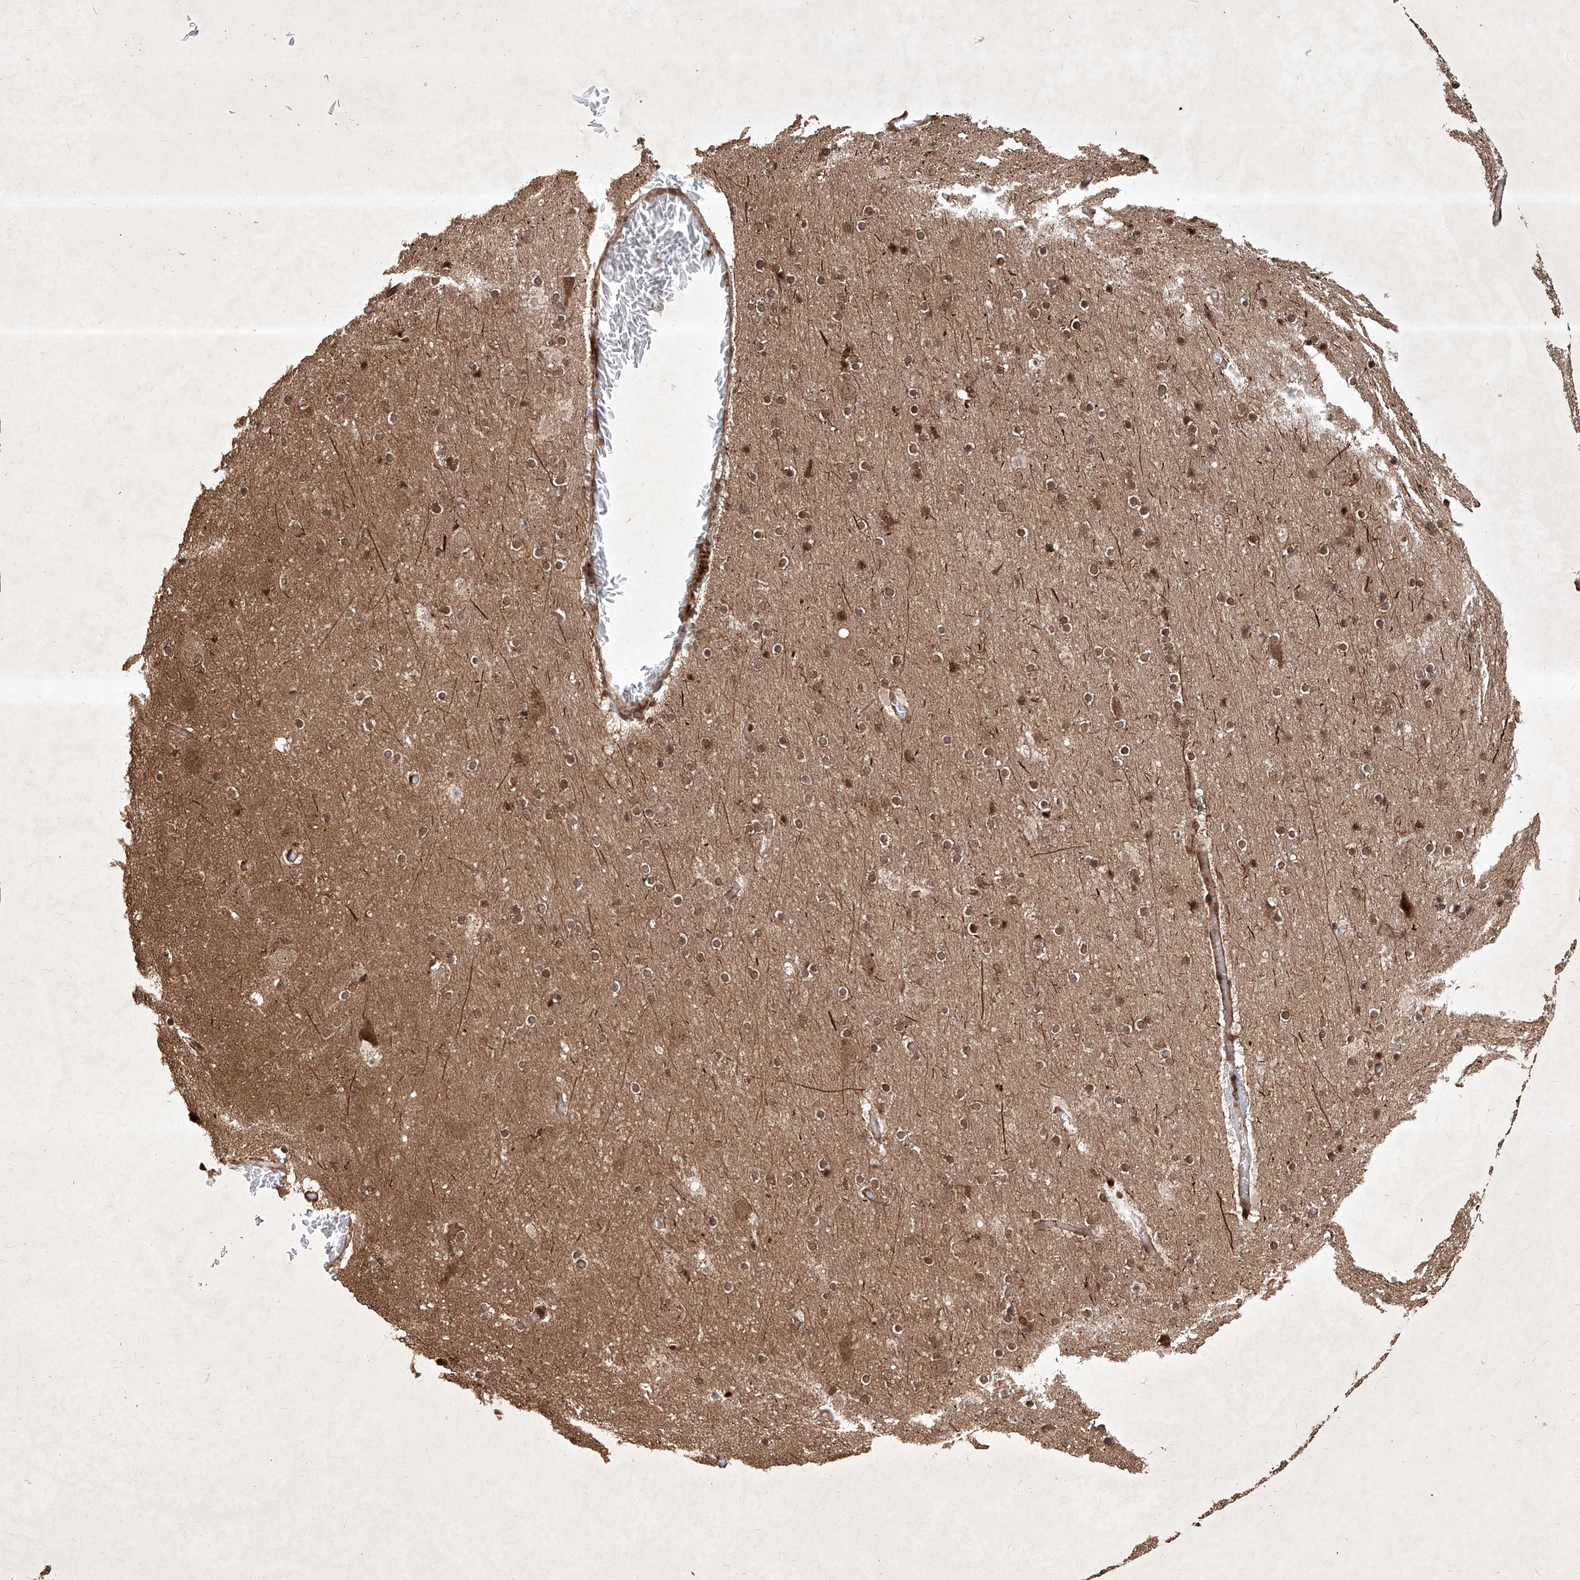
{"staining": {"intensity": "moderate", "quantity": ">75%", "location": "cytoplasmic/membranous,nuclear"}, "tissue": "cerebral cortex", "cell_type": "Endothelial cells", "image_type": "normal", "snomed": [{"axis": "morphology", "description": "Normal tissue, NOS"}, {"axis": "topography", "description": "Cerebral cortex"}], "caption": "The immunohistochemical stain labels moderate cytoplasmic/membranous,nuclear expression in endothelial cells of normal cerebral cortex. (Stains: DAB in brown, nuclei in blue, Microscopy: brightfield microscopy at high magnification).", "gene": "MAGED2", "patient": {"sex": "male", "age": 57}}